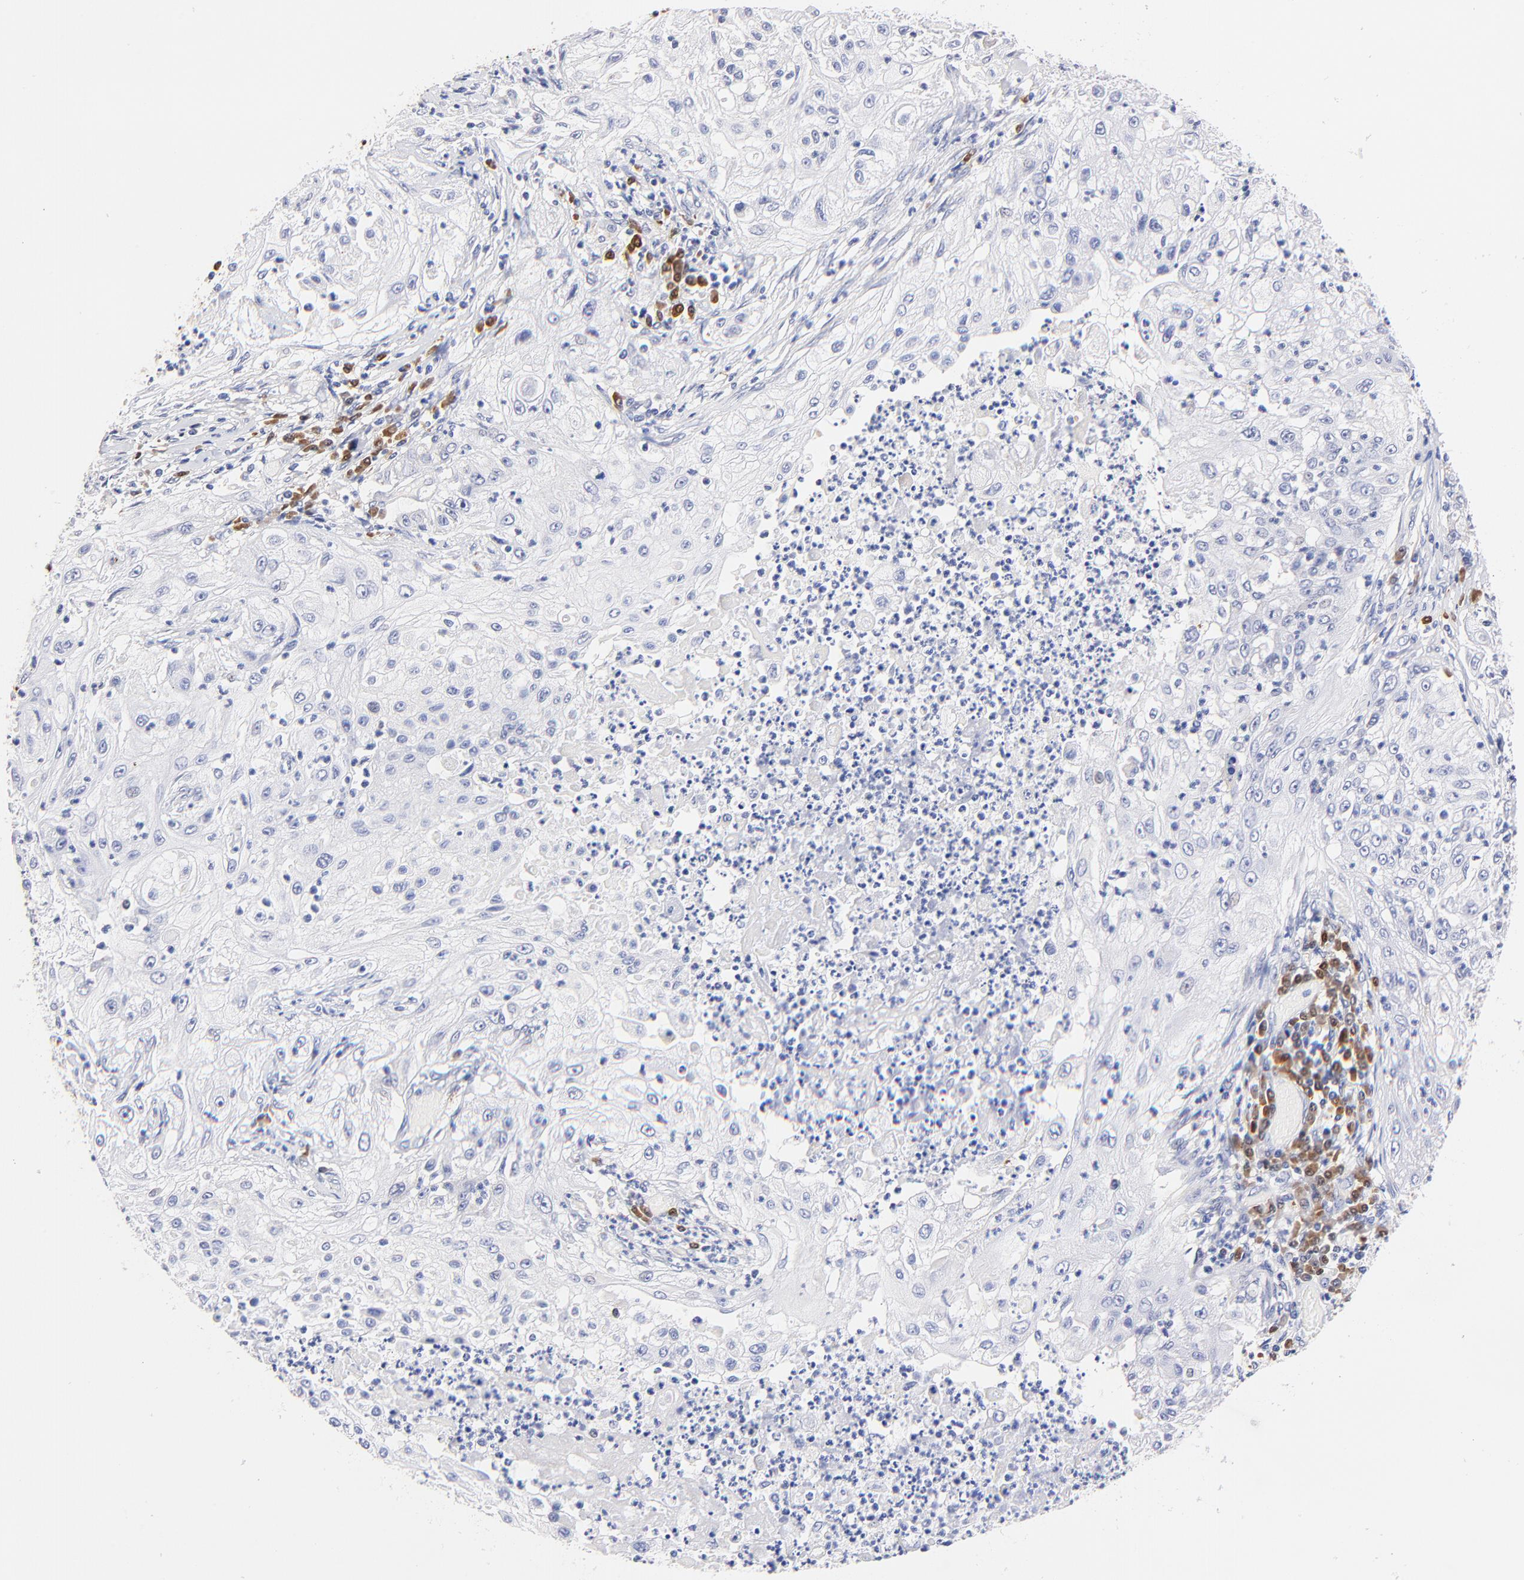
{"staining": {"intensity": "negative", "quantity": "none", "location": "none"}, "tissue": "lung cancer", "cell_type": "Tumor cells", "image_type": "cancer", "snomed": [{"axis": "morphology", "description": "Inflammation, NOS"}, {"axis": "morphology", "description": "Squamous cell carcinoma, NOS"}, {"axis": "topography", "description": "Lymph node"}, {"axis": "topography", "description": "Soft tissue"}, {"axis": "topography", "description": "Lung"}], "caption": "Immunohistochemical staining of human squamous cell carcinoma (lung) reveals no significant positivity in tumor cells. The staining was performed using DAB (3,3'-diaminobenzidine) to visualize the protein expression in brown, while the nuclei were stained in blue with hematoxylin (Magnification: 20x).", "gene": "ZNF155", "patient": {"sex": "male", "age": 66}}